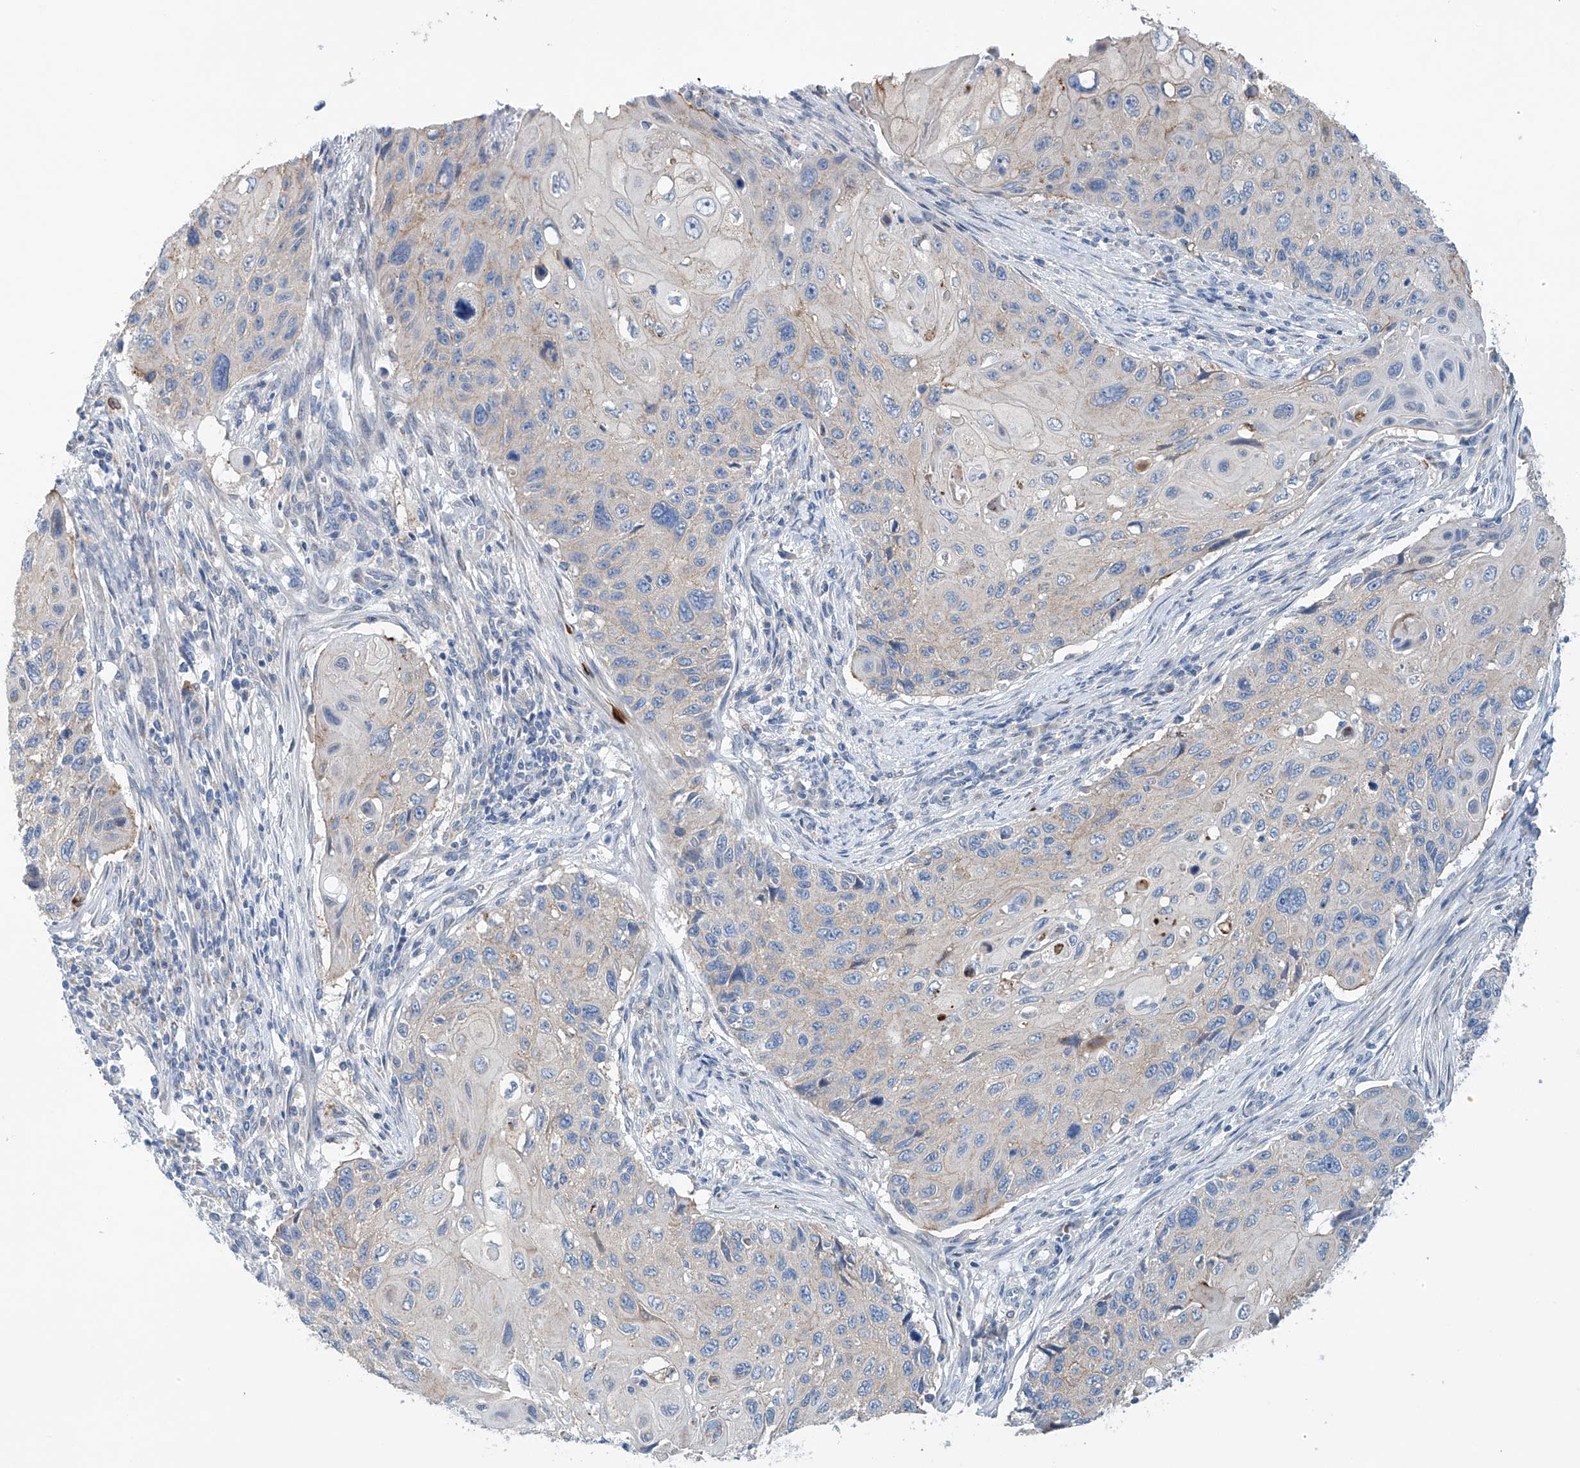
{"staining": {"intensity": "negative", "quantity": "none", "location": "none"}, "tissue": "cervical cancer", "cell_type": "Tumor cells", "image_type": "cancer", "snomed": [{"axis": "morphology", "description": "Squamous cell carcinoma, NOS"}, {"axis": "topography", "description": "Cervix"}], "caption": "Micrograph shows no protein positivity in tumor cells of squamous cell carcinoma (cervical) tissue.", "gene": "CEP85L", "patient": {"sex": "female", "age": 70}}